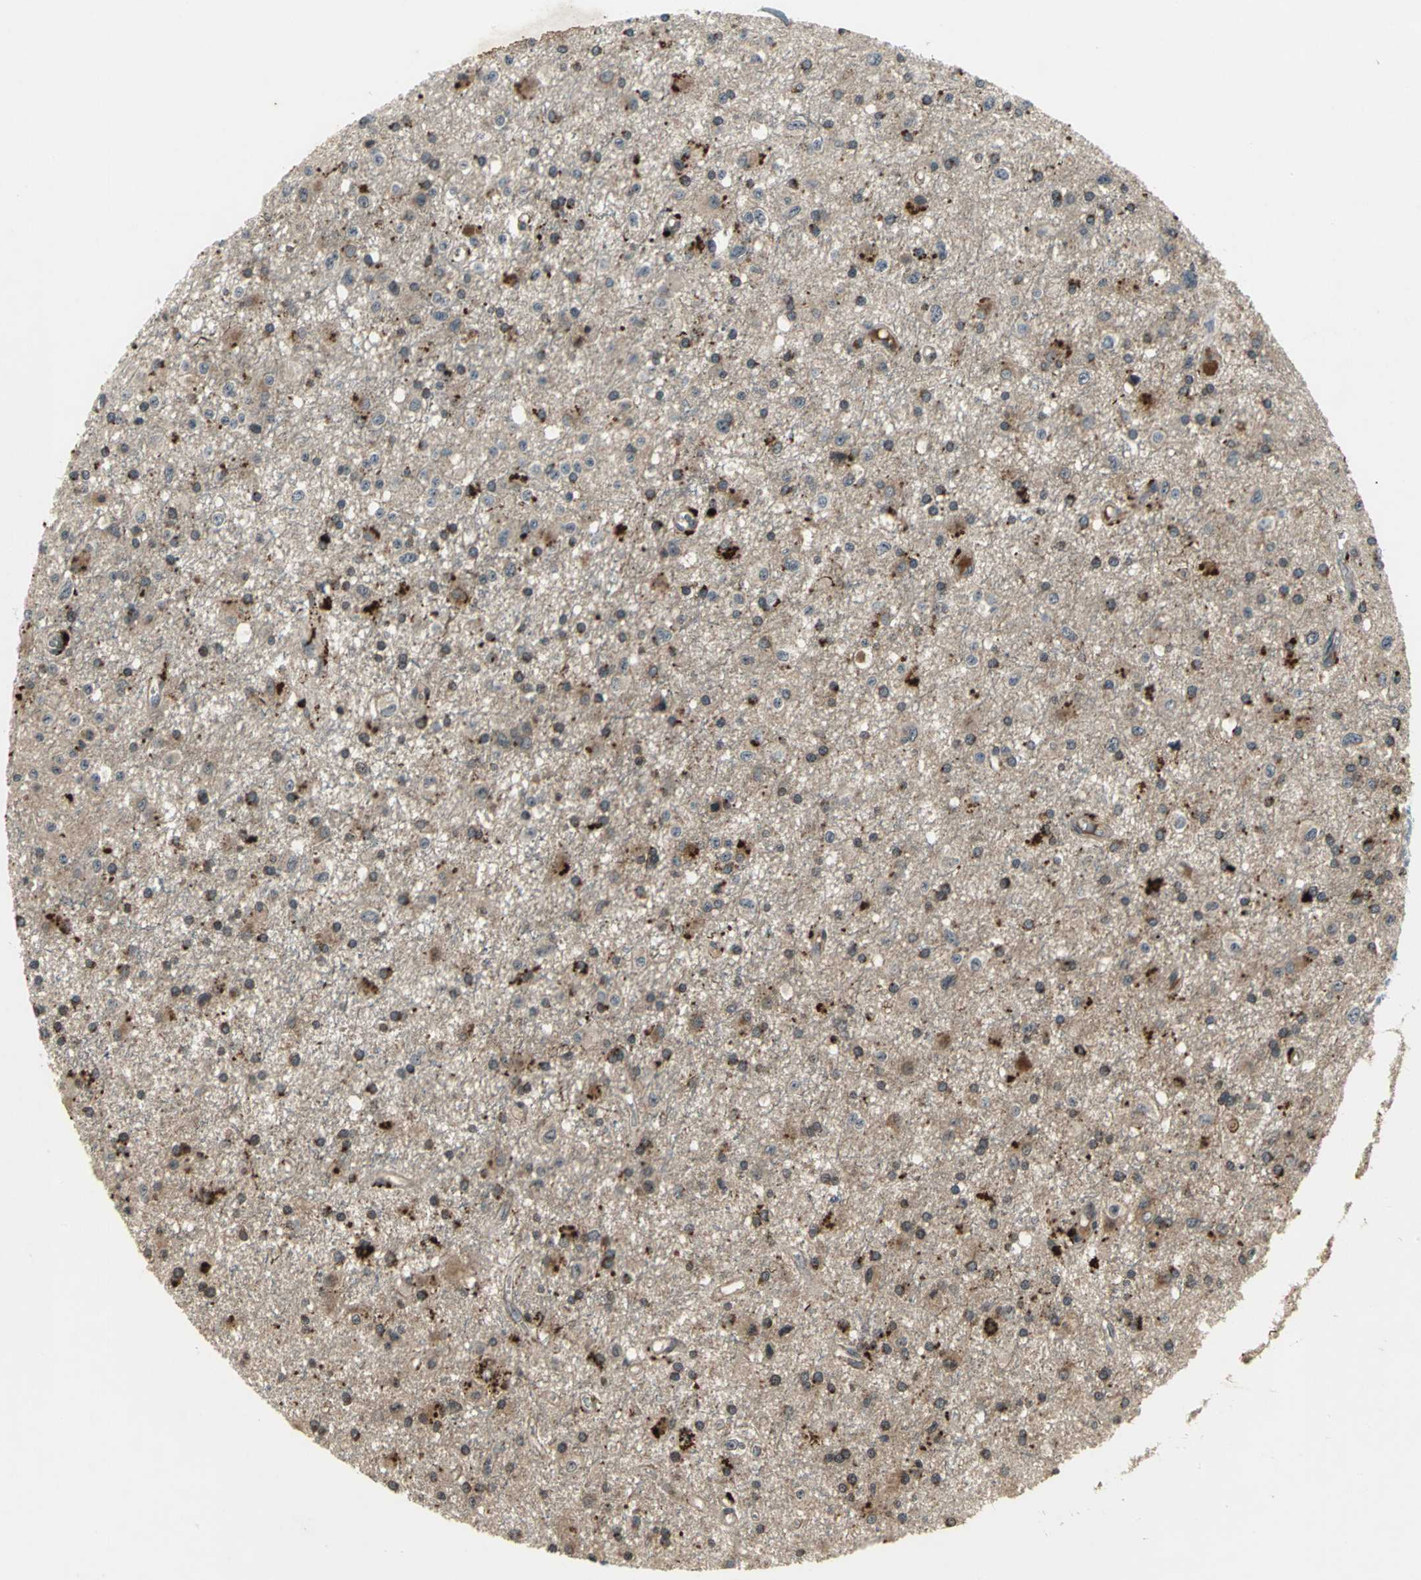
{"staining": {"intensity": "strong", "quantity": "25%-75%", "location": "cytoplasmic/membranous"}, "tissue": "glioma", "cell_type": "Tumor cells", "image_type": "cancer", "snomed": [{"axis": "morphology", "description": "Glioma, malignant, Low grade"}, {"axis": "topography", "description": "Brain"}], "caption": "An image showing strong cytoplasmic/membranous expression in about 25%-75% of tumor cells in malignant glioma (low-grade), as visualized by brown immunohistochemical staining.", "gene": "PTGDS", "patient": {"sex": "male", "age": 58}}